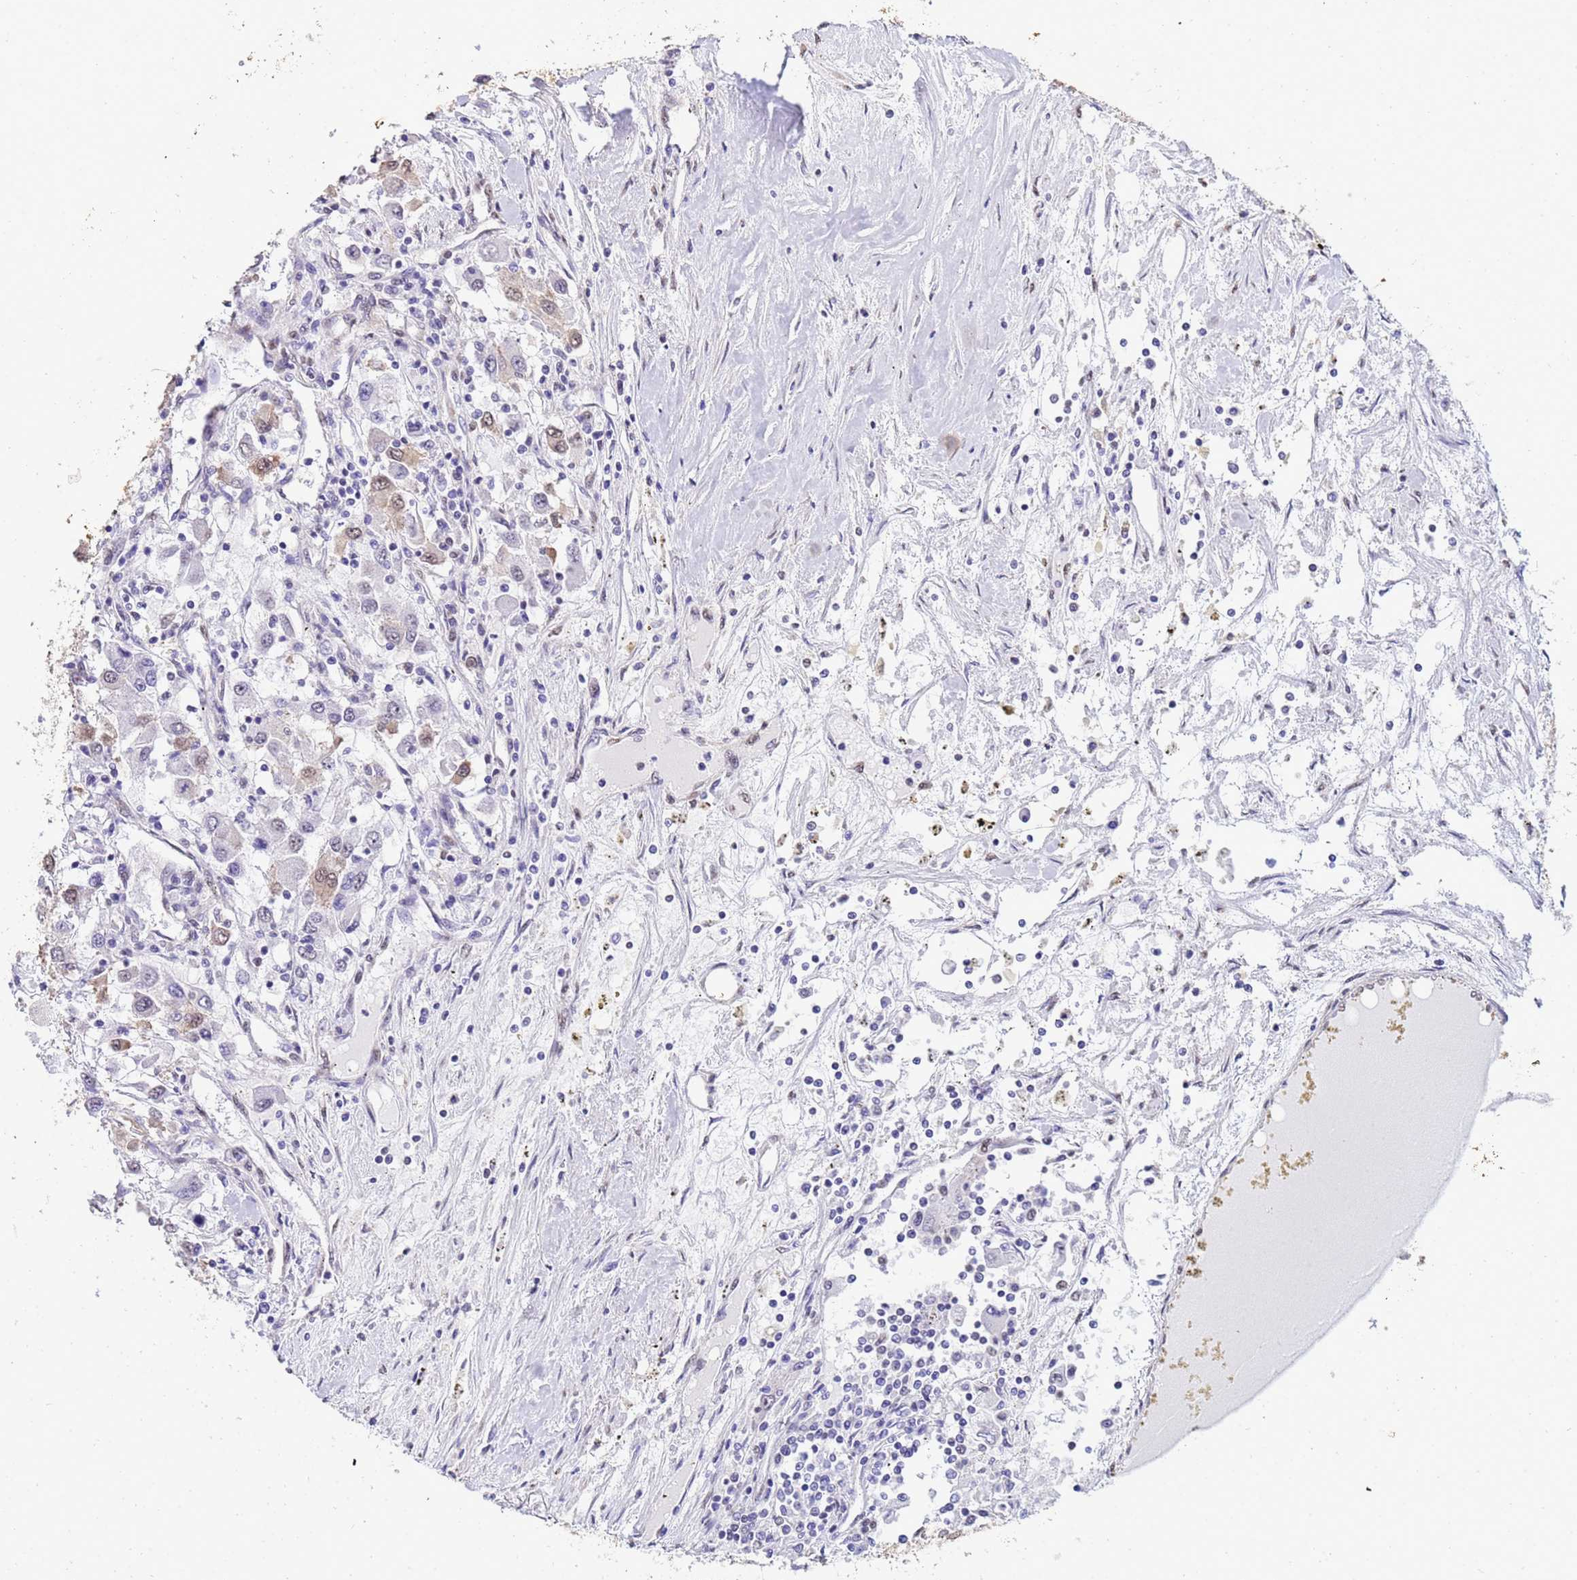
{"staining": {"intensity": "weak", "quantity": "<25%", "location": "nuclear"}, "tissue": "renal cancer", "cell_type": "Tumor cells", "image_type": "cancer", "snomed": [{"axis": "morphology", "description": "Adenocarcinoma, NOS"}, {"axis": "topography", "description": "Kidney"}], "caption": "Protein analysis of renal adenocarcinoma displays no significant positivity in tumor cells.", "gene": "TRIP6", "patient": {"sex": "female", "age": 67}}